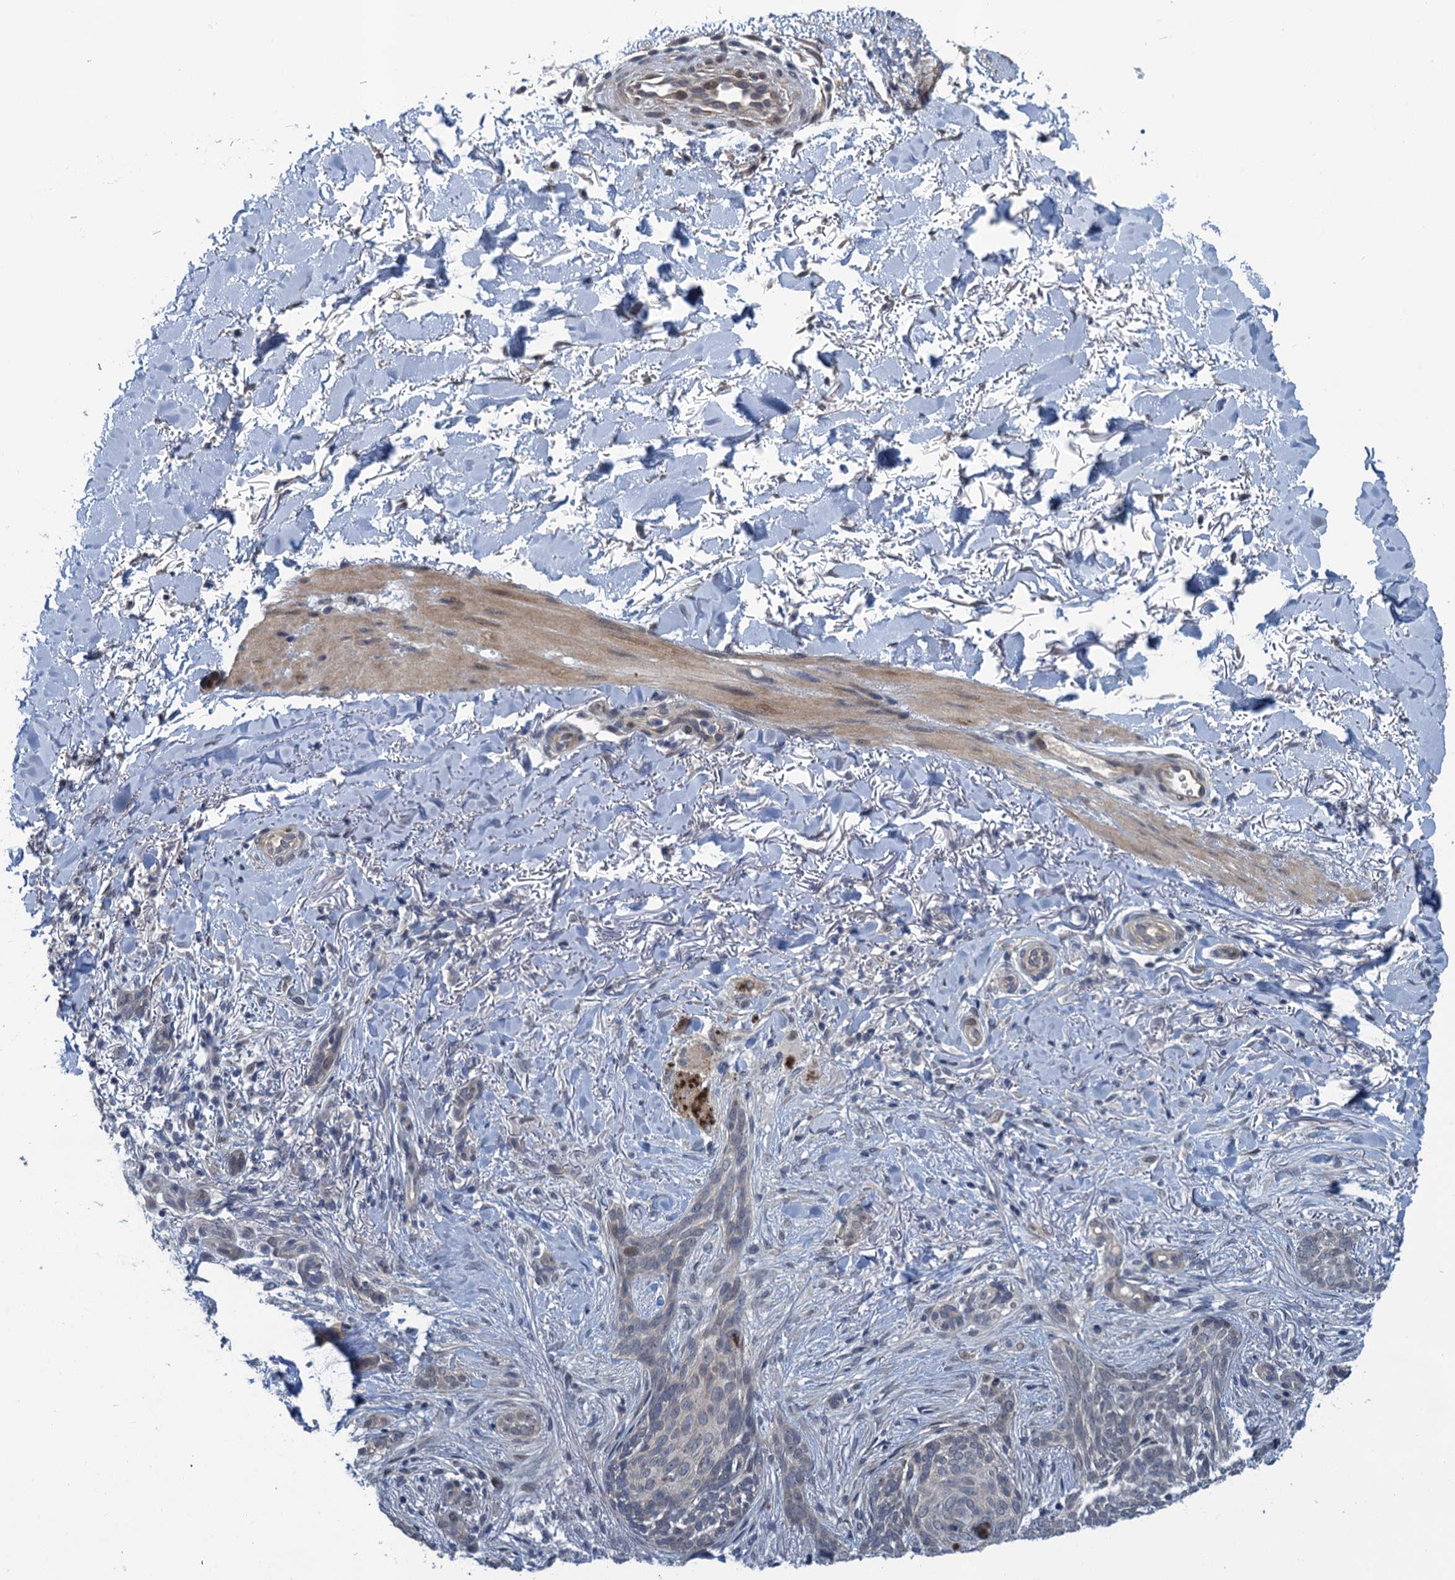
{"staining": {"intensity": "negative", "quantity": "none", "location": "none"}, "tissue": "skin cancer", "cell_type": "Tumor cells", "image_type": "cancer", "snomed": [{"axis": "morphology", "description": "Normal tissue, NOS"}, {"axis": "morphology", "description": "Basal cell carcinoma"}, {"axis": "topography", "description": "Skin"}], "caption": "Tumor cells are negative for protein expression in human skin basal cell carcinoma.", "gene": "MRFAP1", "patient": {"sex": "female", "age": 67}}